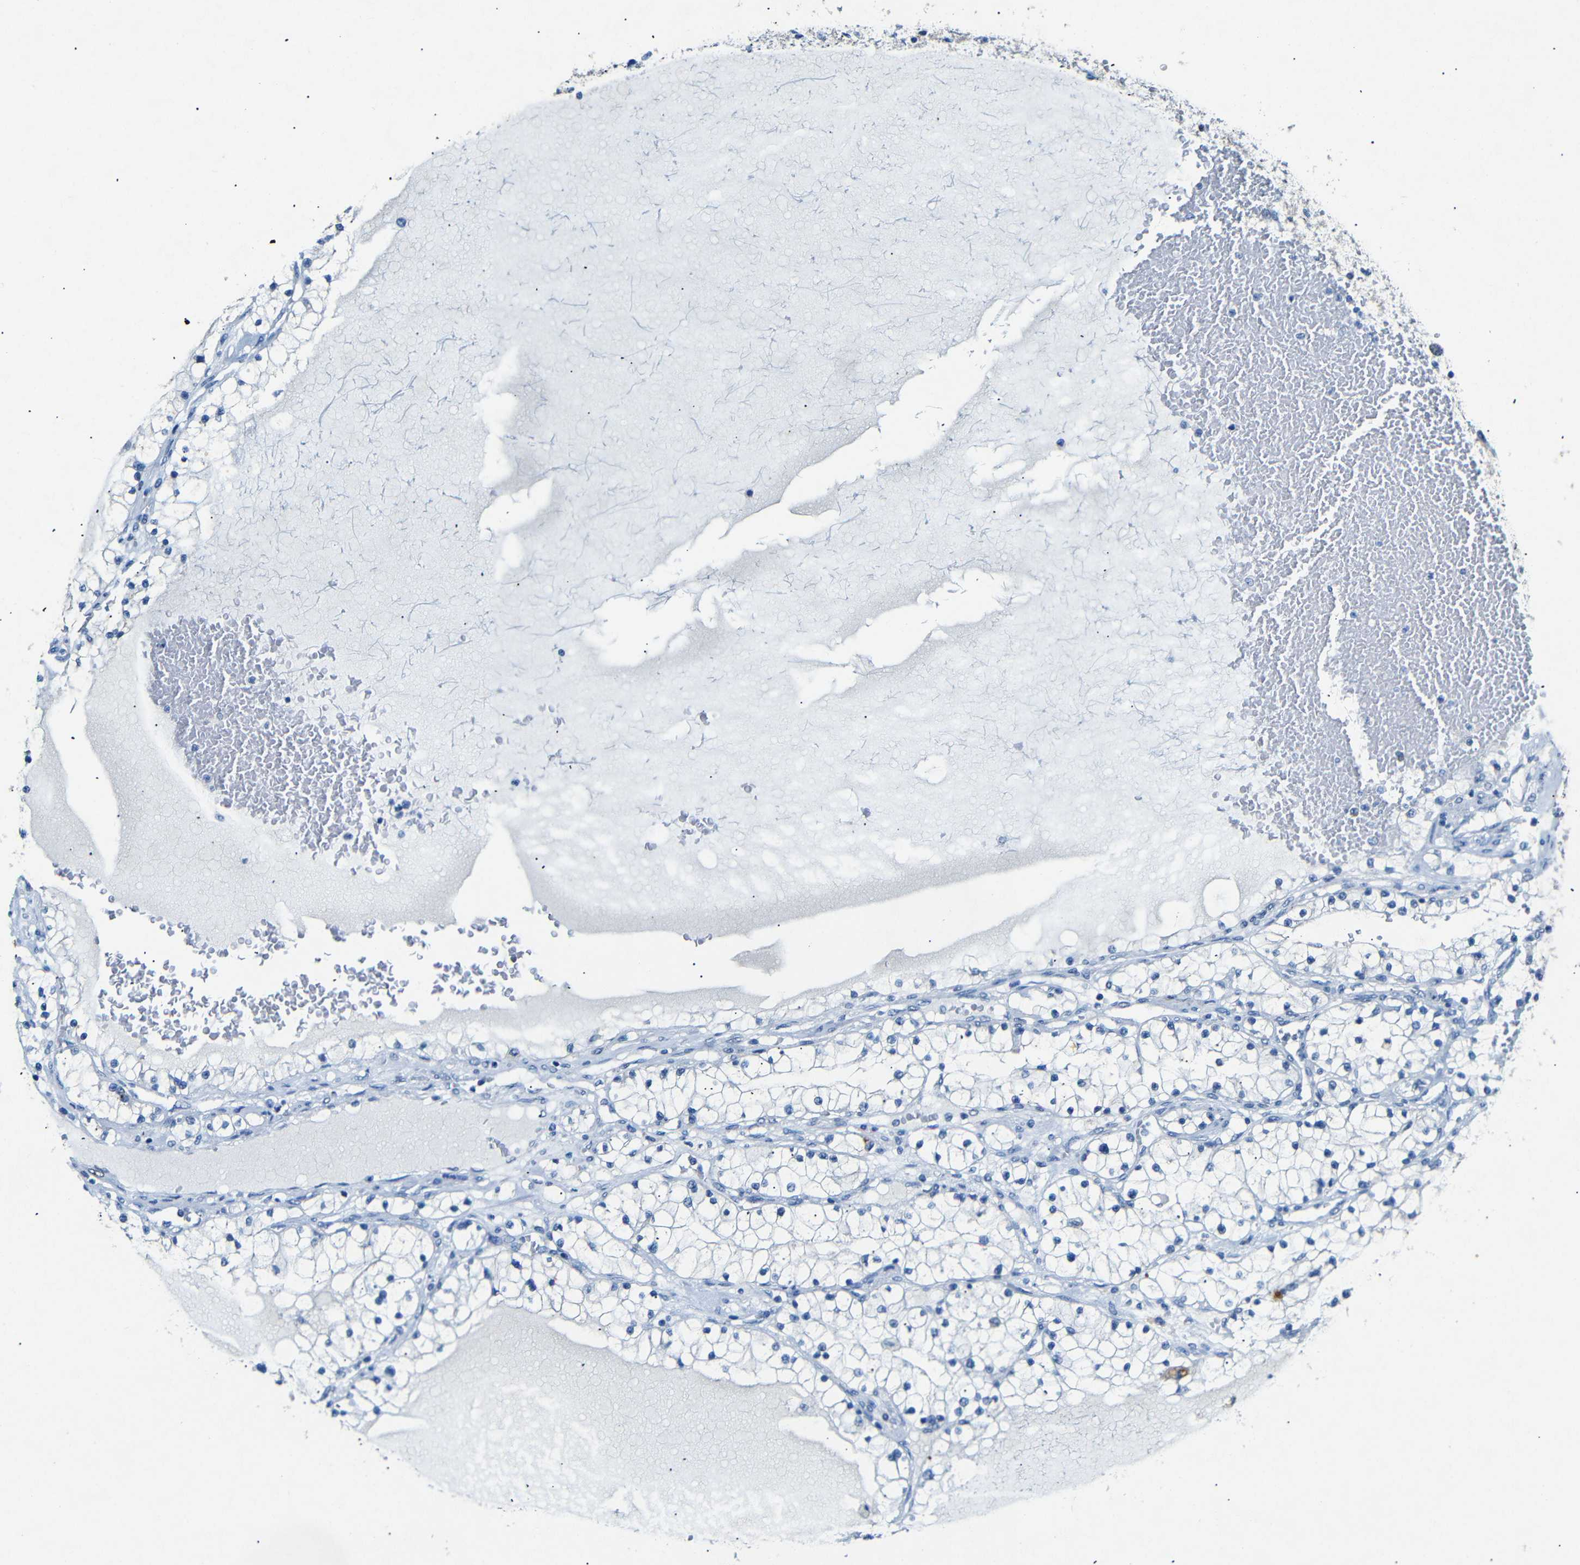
{"staining": {"intensity": "negative", "quantity": "none", "location": "none"}, "tissue": "renal cancer", "cell_type": "Tumor cells", "image_type": "cancer", "snomed": [{"axis": "morphology", "description": "Adenocarcinoma, NOS"}, {"axis": "topography", "description": "Kidney"}], "caption": "DAB immunohistochemical staining of human adenocarcinoma (renal) exhibits no significant staining in tumor cells.", "gene": "INCENP", "patient": {"sex": "male", "age": 68}}